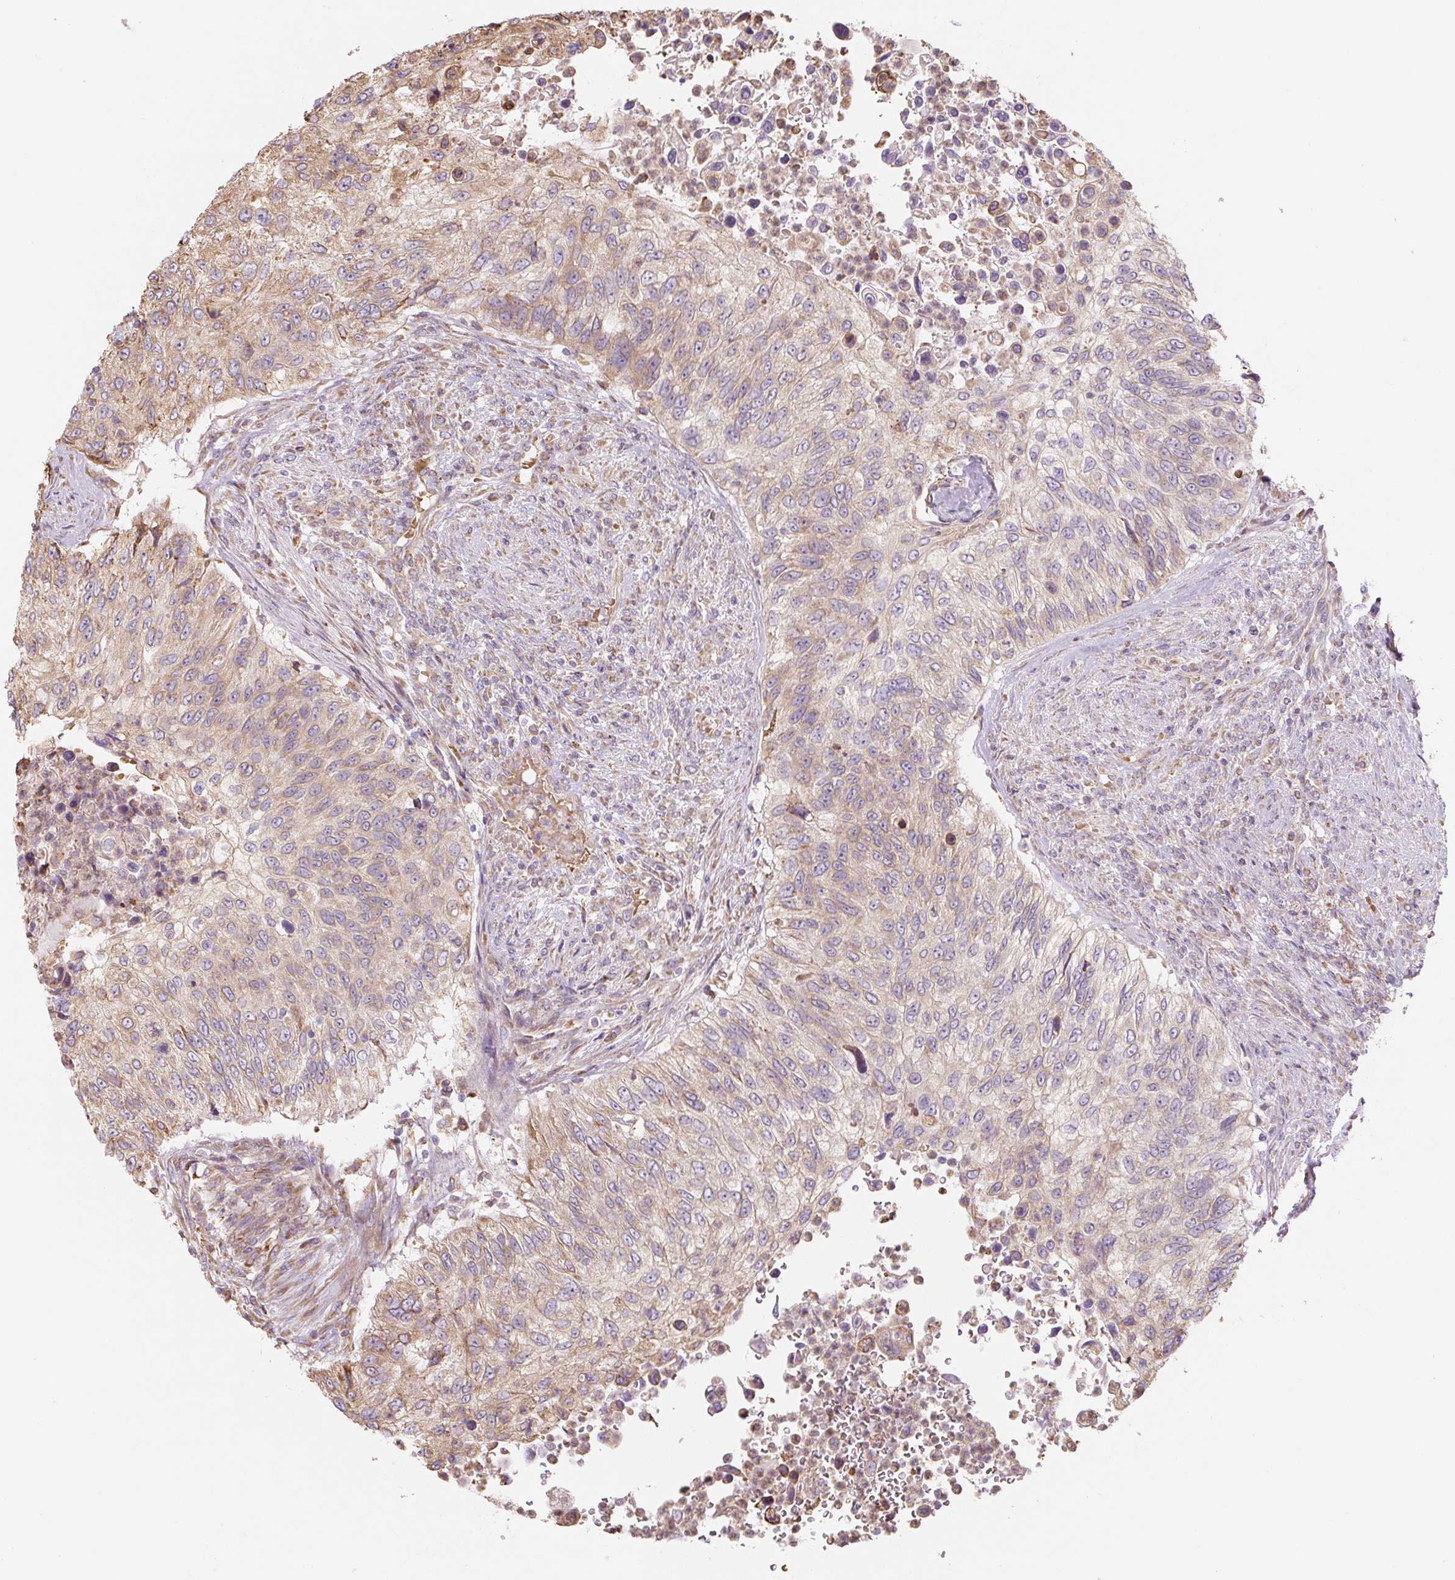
{"staining": {"intensity": "weak", "quantity": ">75%", "location": "cytoplasmic/membranous"}, "tissue": "urothelial cancer", "cell_type": "Tumor cells", "image_type": "cancer", "snomed": [{"axis": "morphology", "description": "Urothelial carcinoma, High grade"}, {"axis": "topography", "description": "Urinary bladder"}], "caption": "A brown stain shows weak cytoplasmic/membranous staining of a protein in high-grade urothelial carcinoma tumor cells.", "gene": "RASA1", "patient": {"sex": "female", "age": 60}}